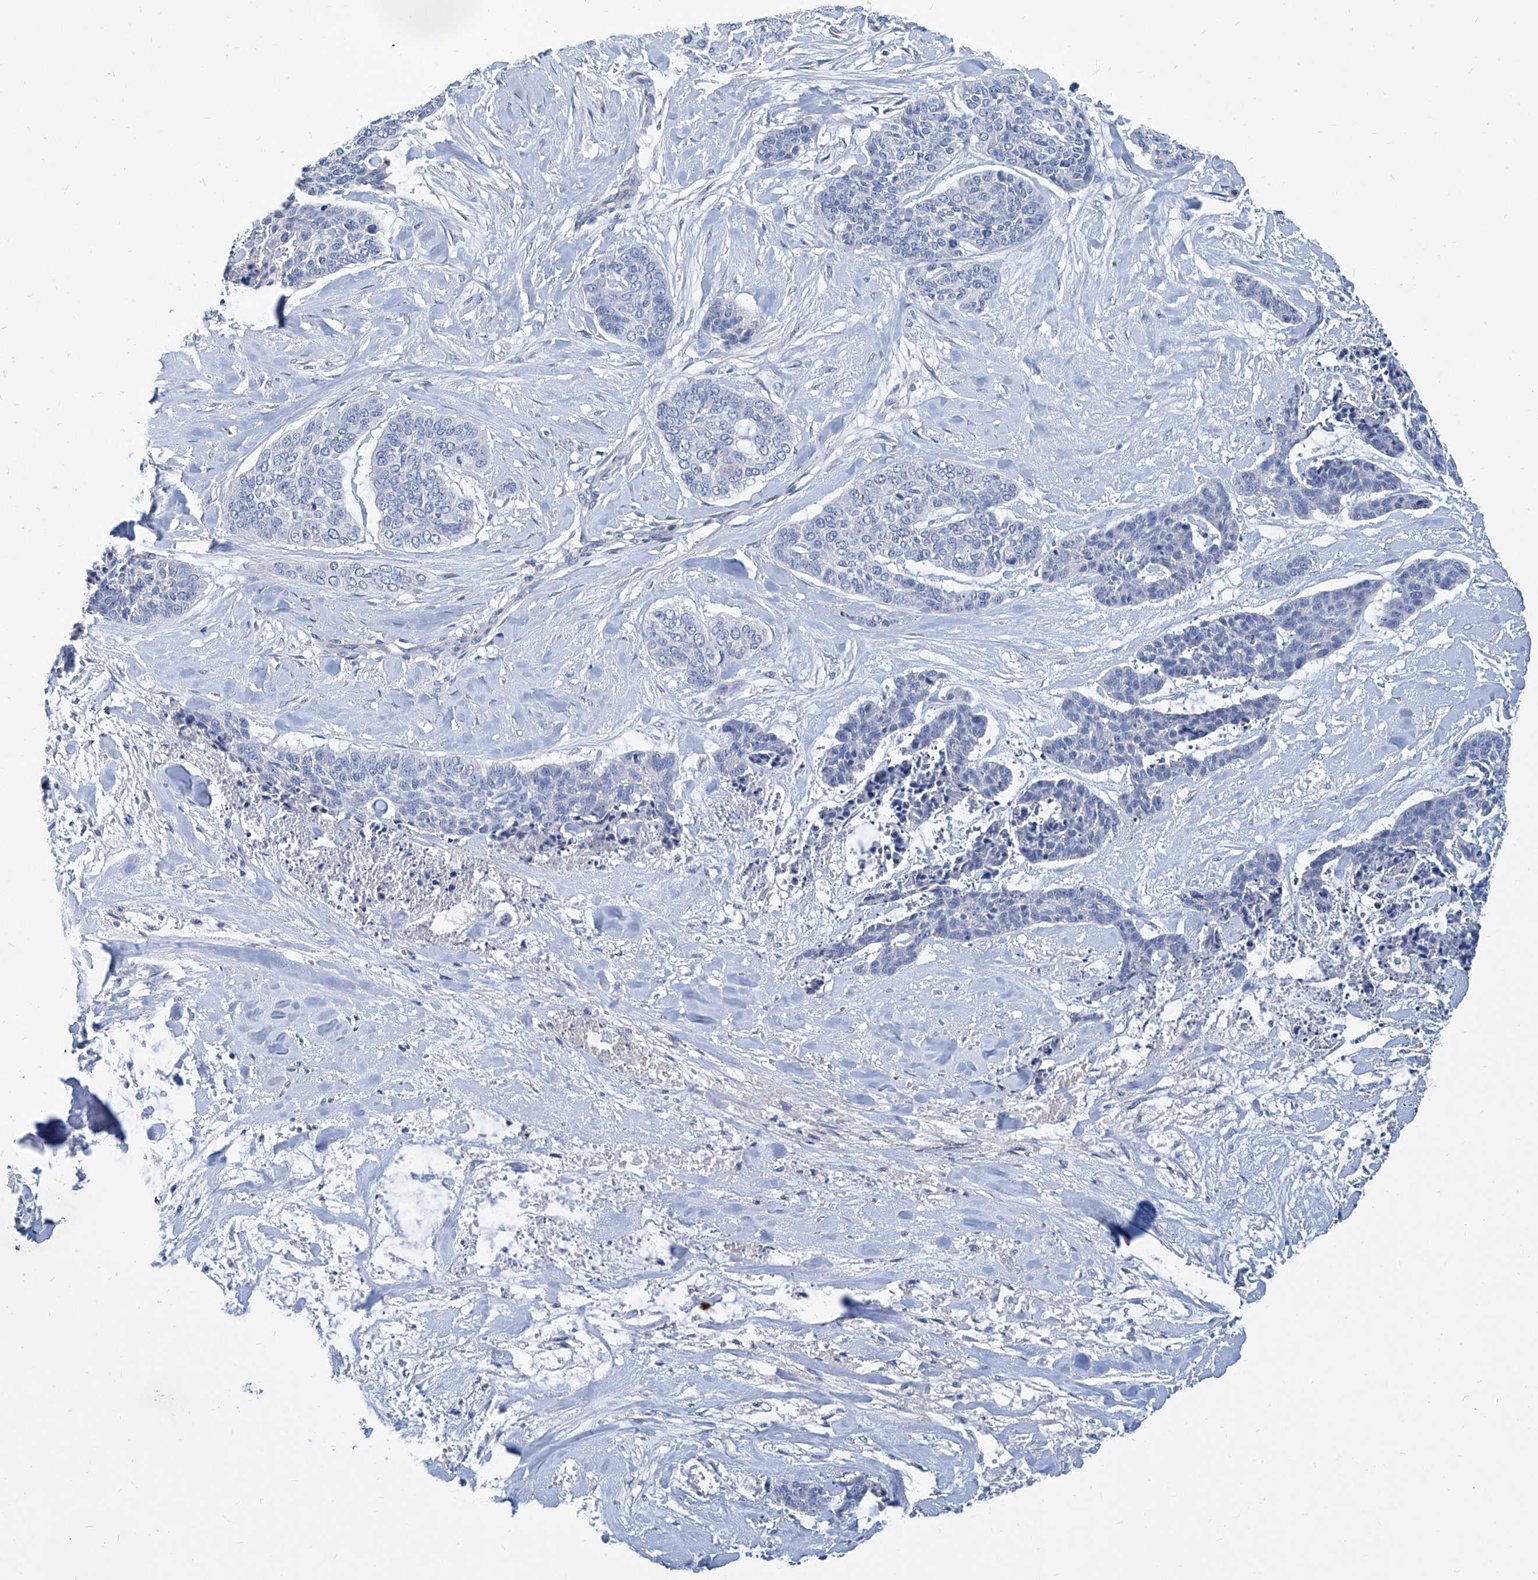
{"staining": {"intensity": "negative", "quantity": "none", "location": "none"}, "tissue": "skin cancer", "cell_type": "Tumor cells", "image_type": "cancer", "snomed": [{"axis": "morphology", "description": "Basal cell carcinoma"}, {"axis": "topography", "description": "Skin"}], "caption": "Basal cell carcinoma (skin) was stained to show a protein in brown. There is no significant staining in tumor cells. (DAB immunohistochemistry with hematoxylin counter stain).", "gene": "FPR2", "patient": {"sex": "female", "age": 64}}